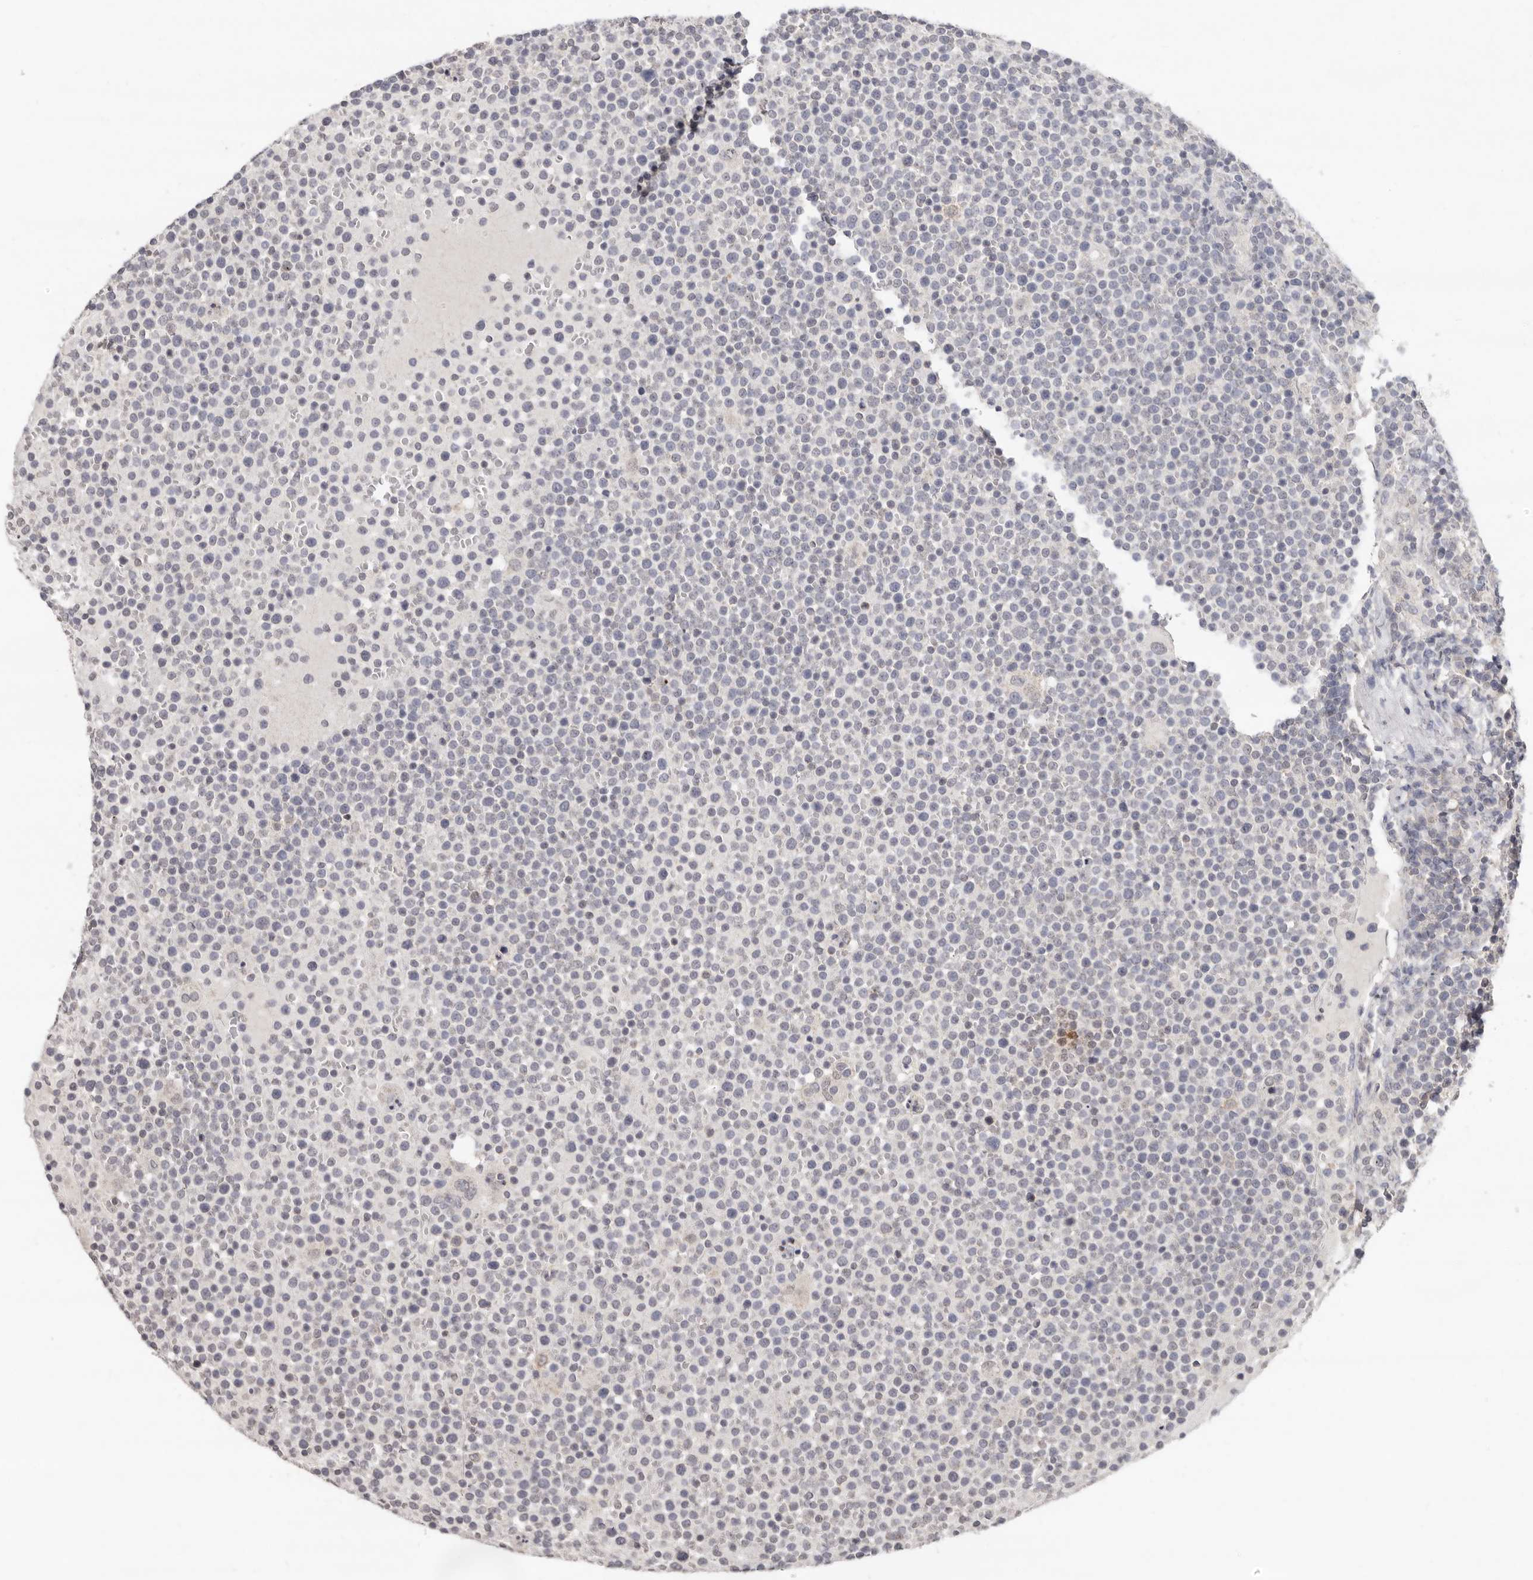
{"staining": {"intensity": "negative", "quantity": "none", "location": "none"}, "tissue": "lymphoma", "cell_type": "Tumor cells", "image_type": "cancer", "snomed": [{"axis": "morphology", "description": "Malignant lymphoma, non-Hodgkin's type, High grade"}, {"axis": "topography", "description": "Lymph node"}], "caption": "High power microscopy histopathology image of an immunohistochemistry (IHC) photomicrograph of high-grade malignant lymphoma, non-Hodgkin's type, revealing no significant positivity in tumor cells.", "gene": "LINGO2", "patient": {"sex": "male", "age": 61}}